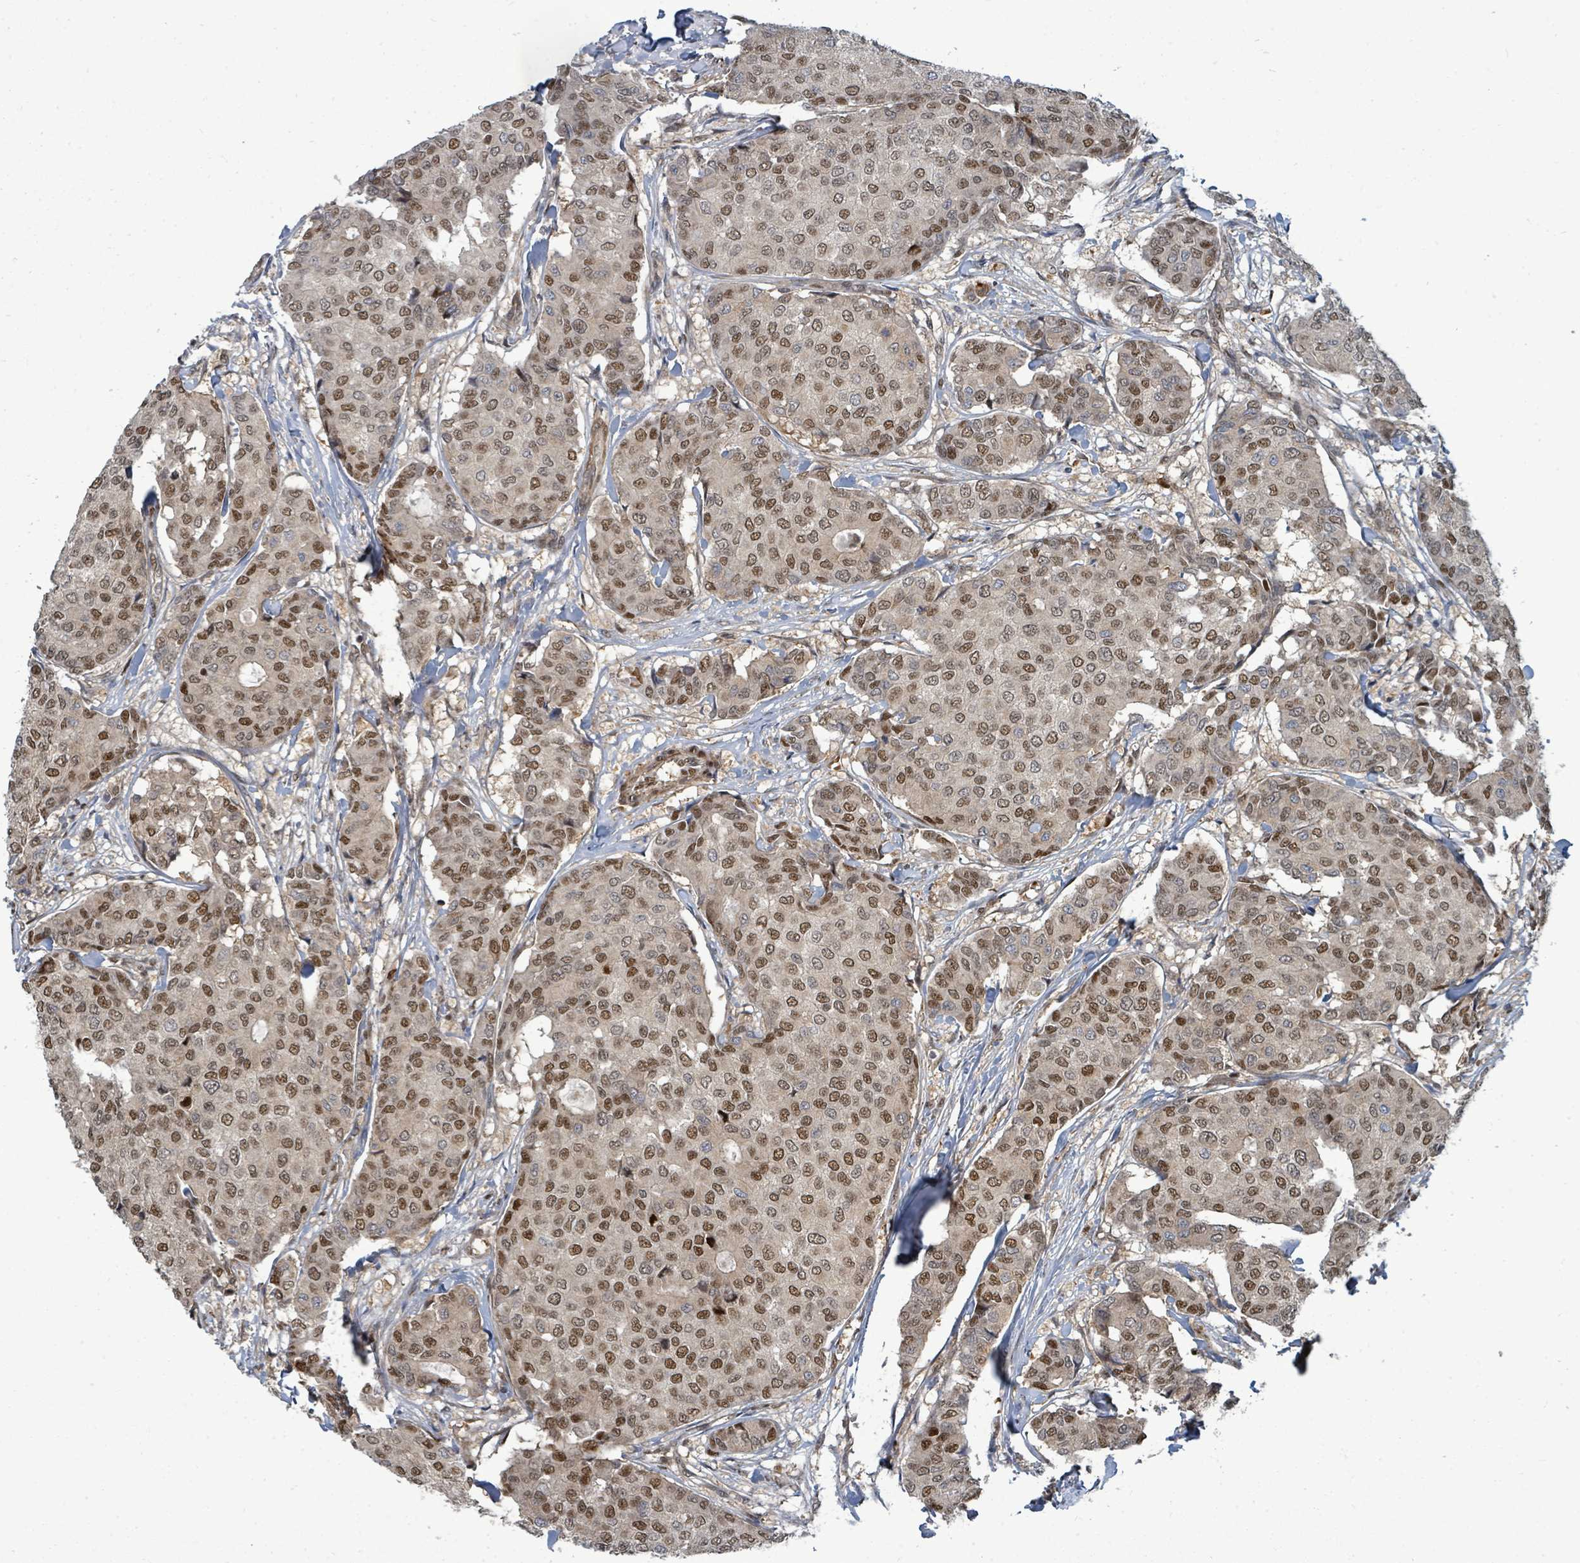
{"staining": {"intensity": "moderate", "quantity": ">75%", "location": "nuclear"}, "tissue": "breast cancer", "cell_type": "Tumor cells", "image_type": "cancer", "snomed": [{"axis": "morphology", "description": "Duct carcinoma"}, {"axis": "topography", "description": "Breast"}], "caption": "Immunohistochemical staining of human breast intraductal carcinoma exhibits medium levels of moderate nuclear protein expression in about >75% of tumor cells.", "gene": "TRDMT1", "patient": {"sex": "female", "age": 75}}